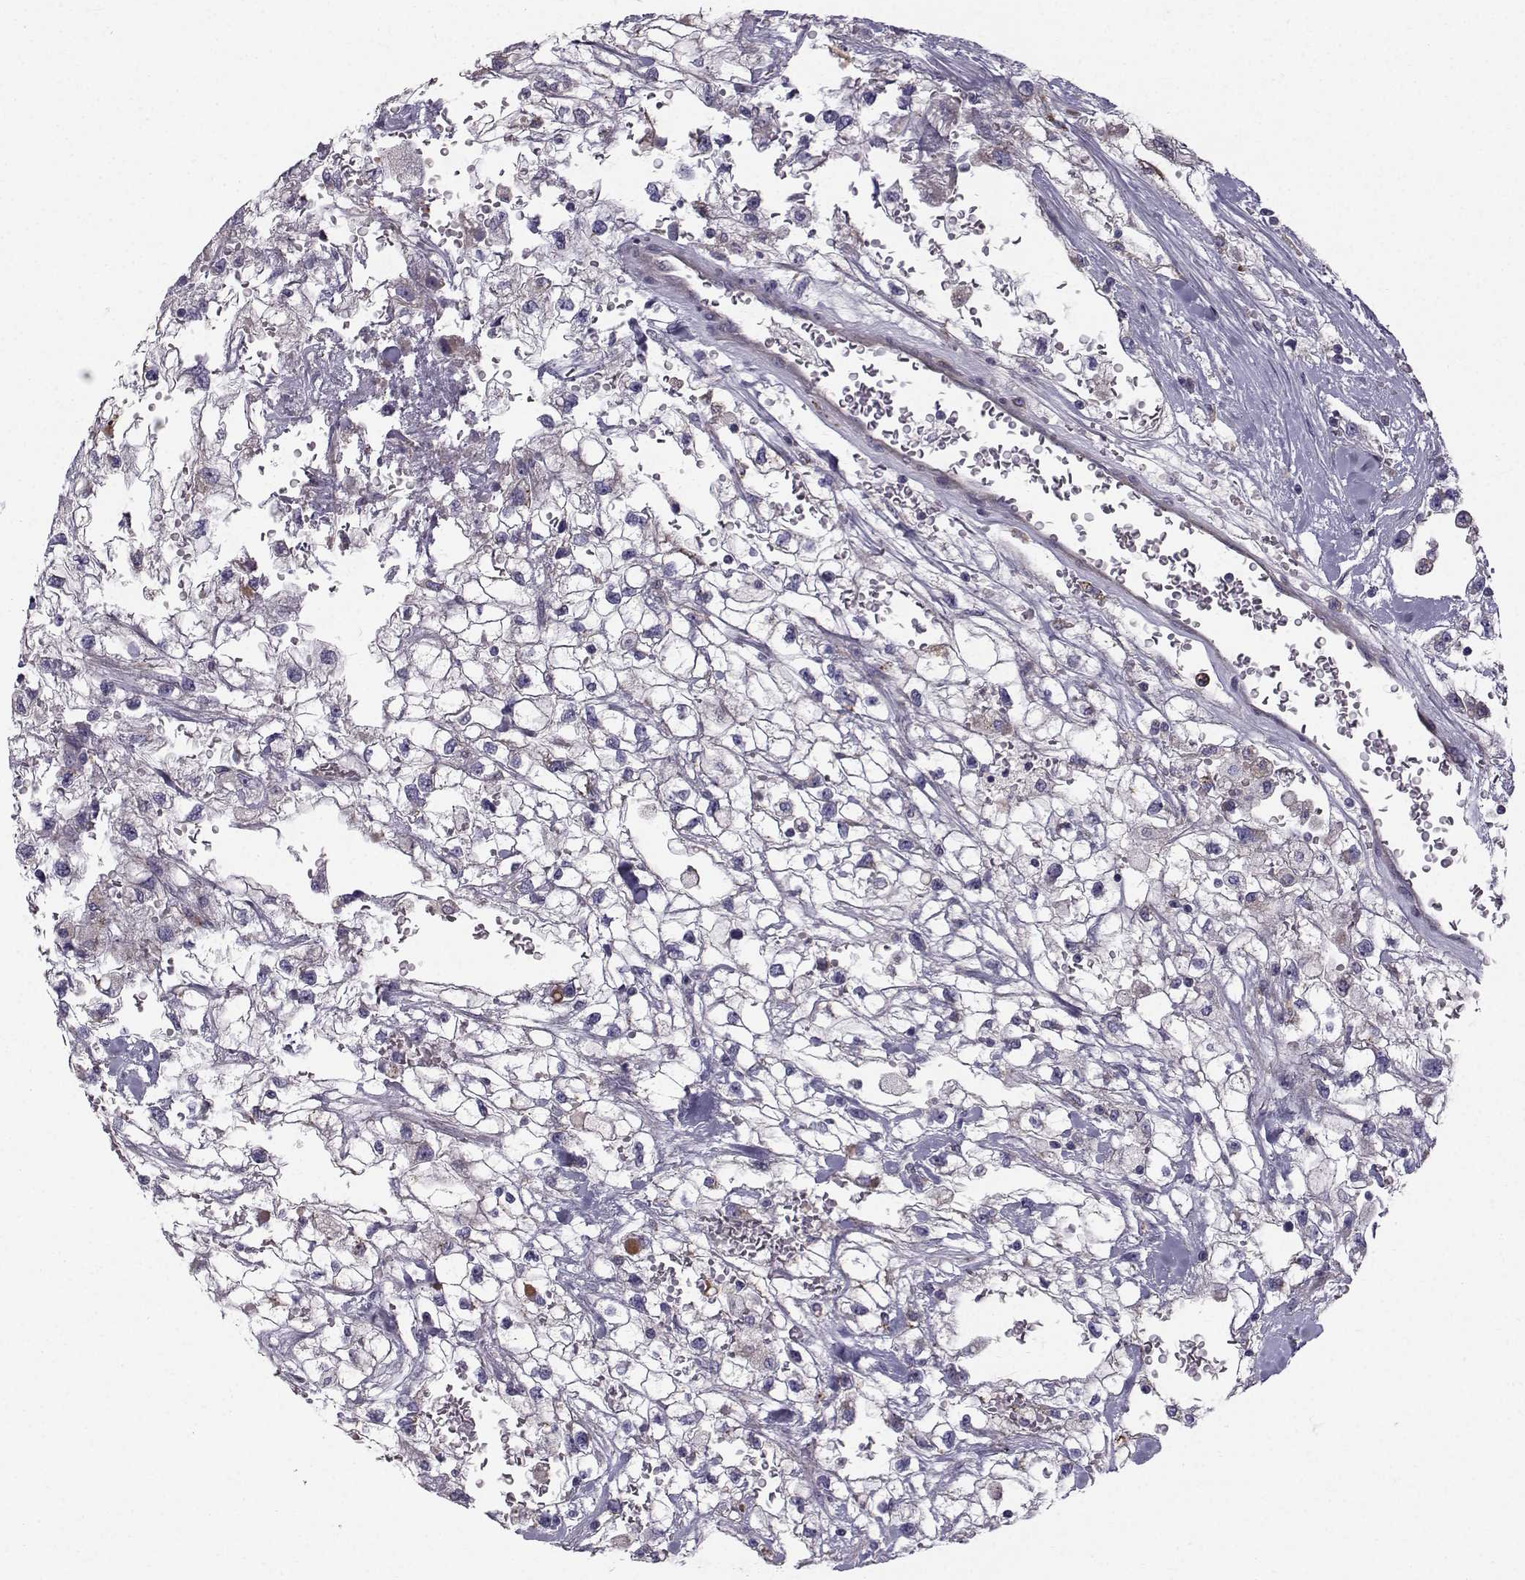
{"staining": {"intensity": "negative", "quantity": "none", "location": "none"}, "tissue": "renal cancer", "cell_type": "Tumor cells", "image_type": "cancer", "snomed": [{"axis": "morphology", "description": "Adenocarcinoma, NOS"}, {"axis": "topography", "description": "Kidney"}], "caption": "Adenocarcinoma (renal) was stained to show a protein in brown. There is no significant staining in tumor cells.", "gene": "CALCR", "patient": {"sex": "male", "age": 59}}